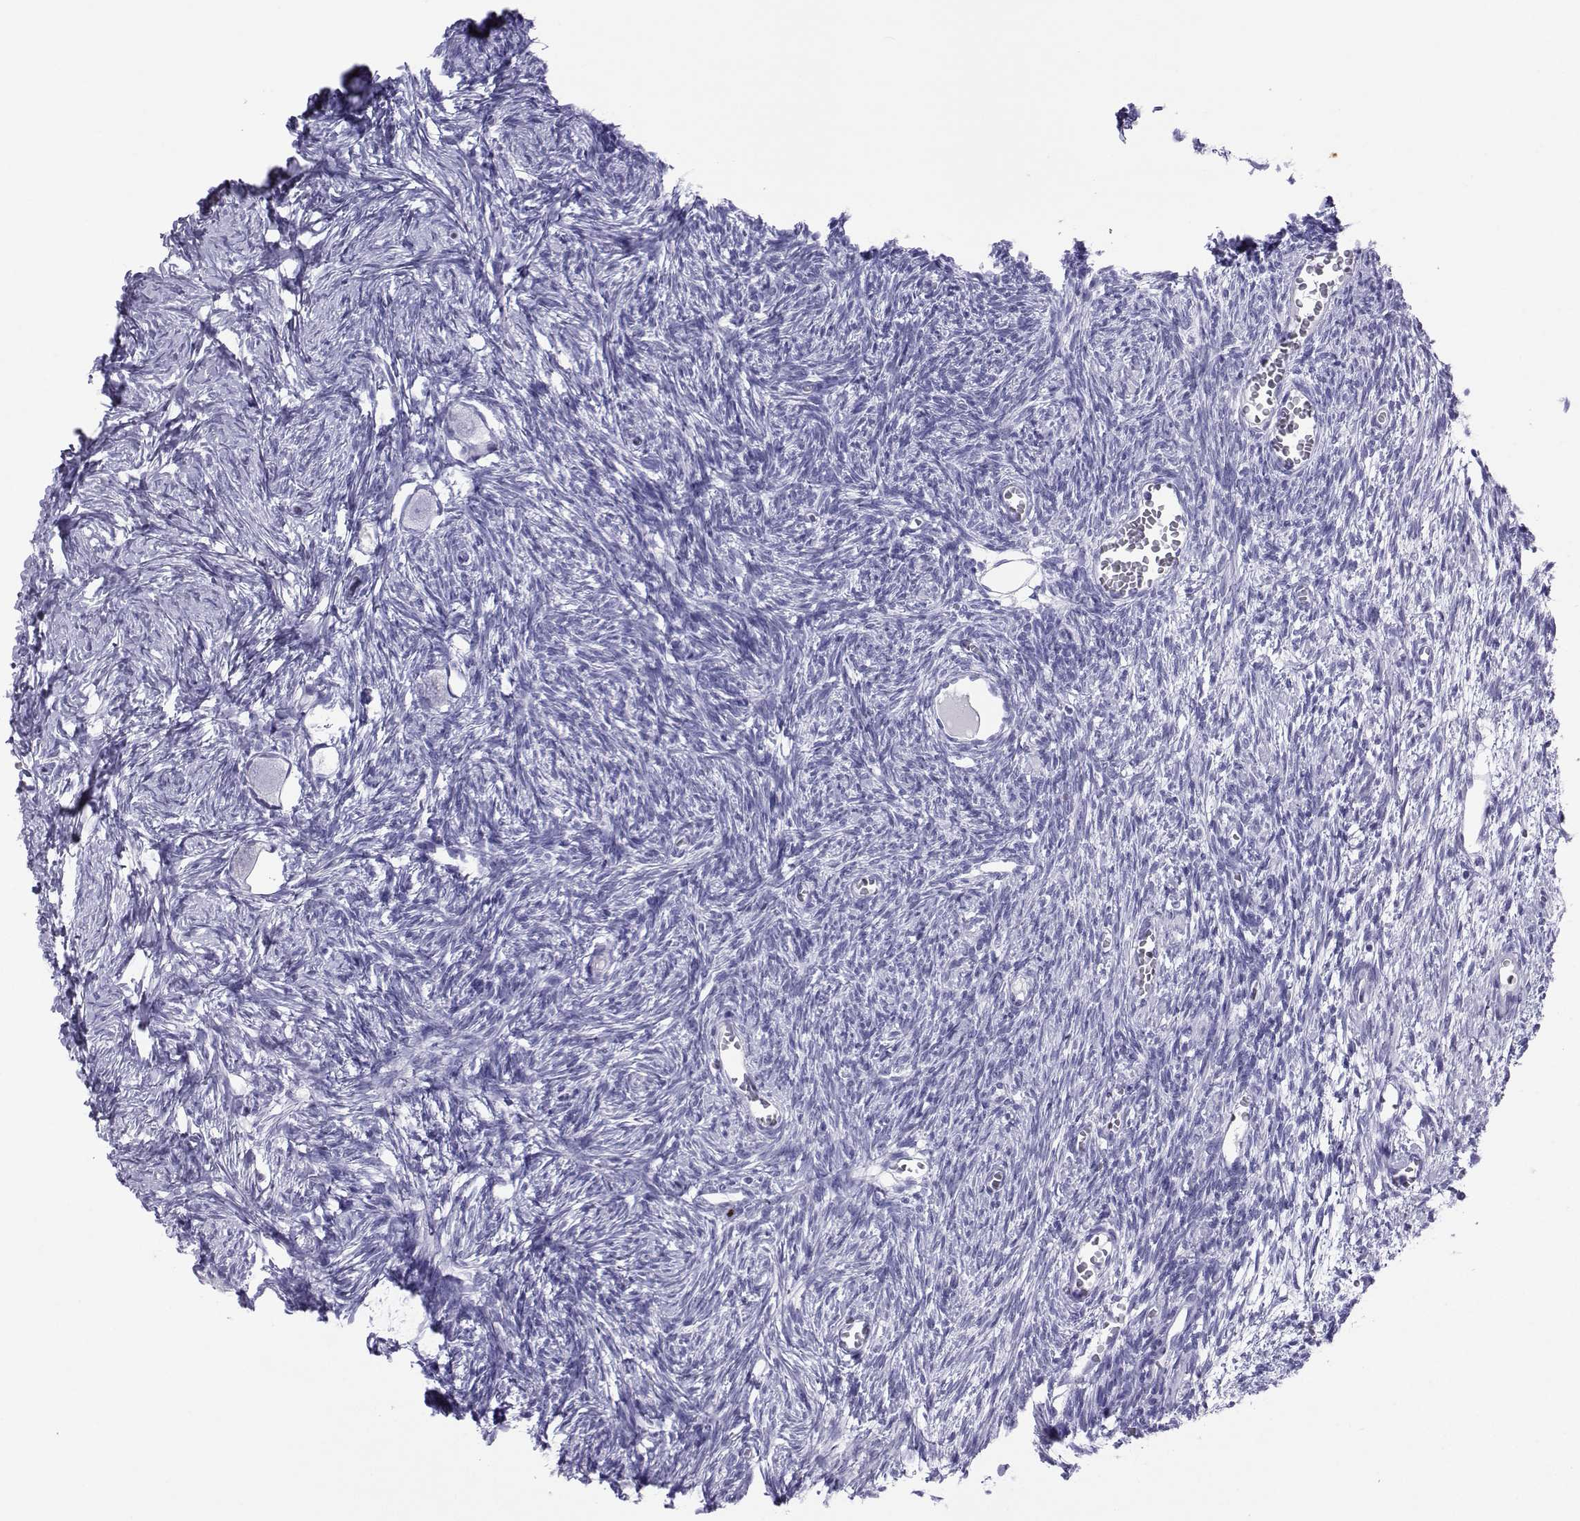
{"staining": {"intensity": "negative", "quantity": "none", "location": "none"}, "tissue": "ovary", "cell_type": "Follicle cells", "image_type": "normal", "snomed": [{"axis": "morphology", "description": "Normal tissue, NOS"}, {"axis": "topography", "description": "Ovary"}], "caption": "Immunohistochemical staining of normal ovary displays no significant expression in follicle cells. (Stains: DAB immunohistochemistry (IHC) with hematoxylin counter stain, Microscopy: brightfield microscopy at high magnification).", "gene": "LORICRIN", "patient": {"sex": "female", "age": 27}}